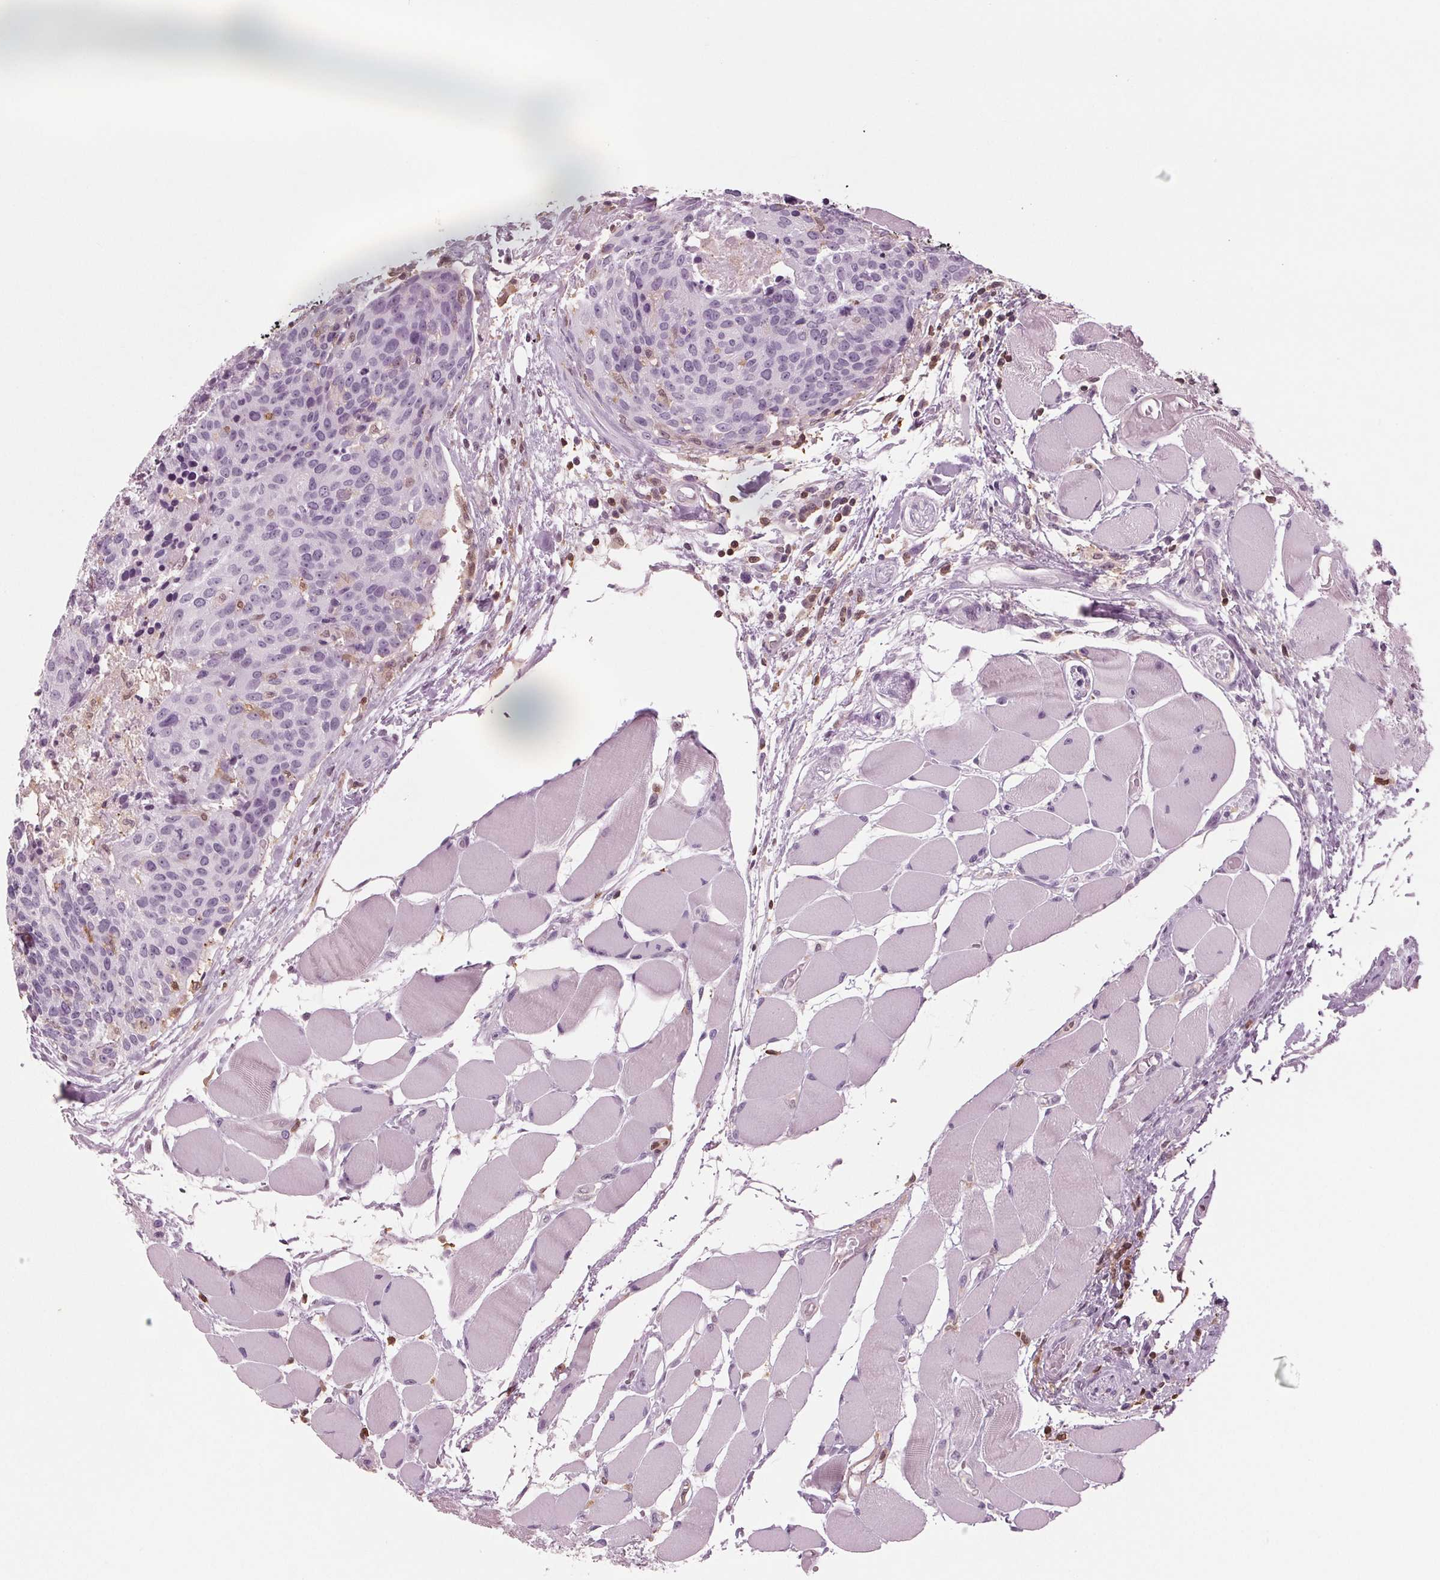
{"staining": {"intensity": "negative", "quantity": "none", "location": "none"}, "tissue": "head and neck cancer", "cell_type": "Tumor cells", "image_type": "cancer", "snomed": [{"axis": "morphology", "description": "Squamous cell carcinoma, NOS"}, {"axis": "topography", "description": "Oral tissue"}, {"axis": "topography", "description": "Head-Neck"}], "caption": "This is an IHC photomicrograph of head and neck cancer. There is no positivity in tumor cells.", "gene": "BTLA", "patient": {"sex": "male", "age": 64}}